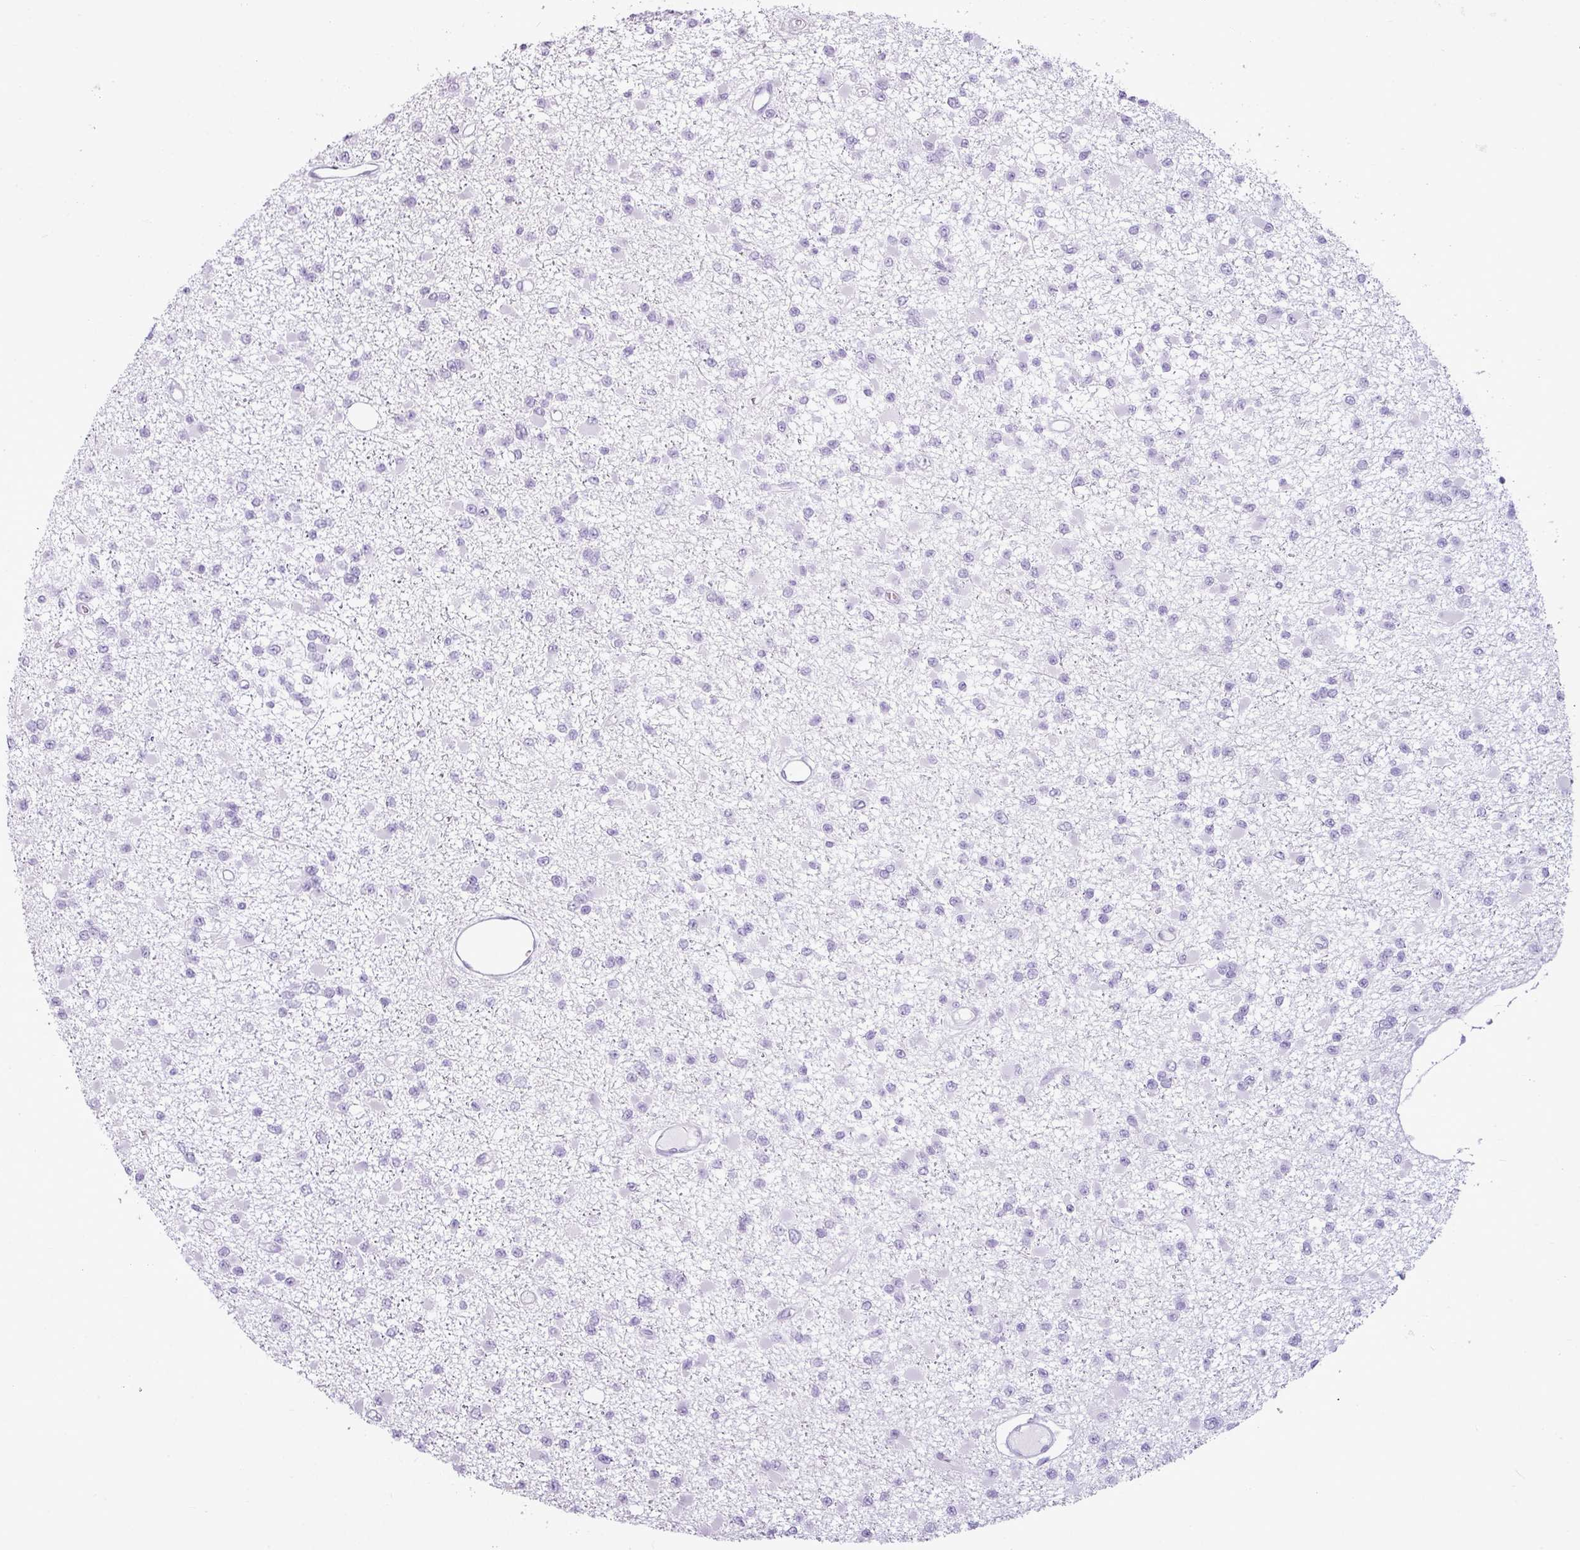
{"staining": {"intensity": "negative", "quantity": "none", "location": "none"}, "tissue": "glioma", "cell_type": "Tumor cells", "image_type": "cancer", "snomed": [{"axis": "morphology", "description": "Glioma, malignant, Low grade"}, {"axis": "topography", "description": "Brain"}], "caption": "Glioma was stained to show a protein in brown. There is no significant staining in tumor cells. The staining is performed using DAB (3,3'-diaminobenzidine) brown chromogen with nuclei counter-stained in using hematoxylin.", "gene": "AMY1B", "patient": {"sex": "female", "age": 22}}